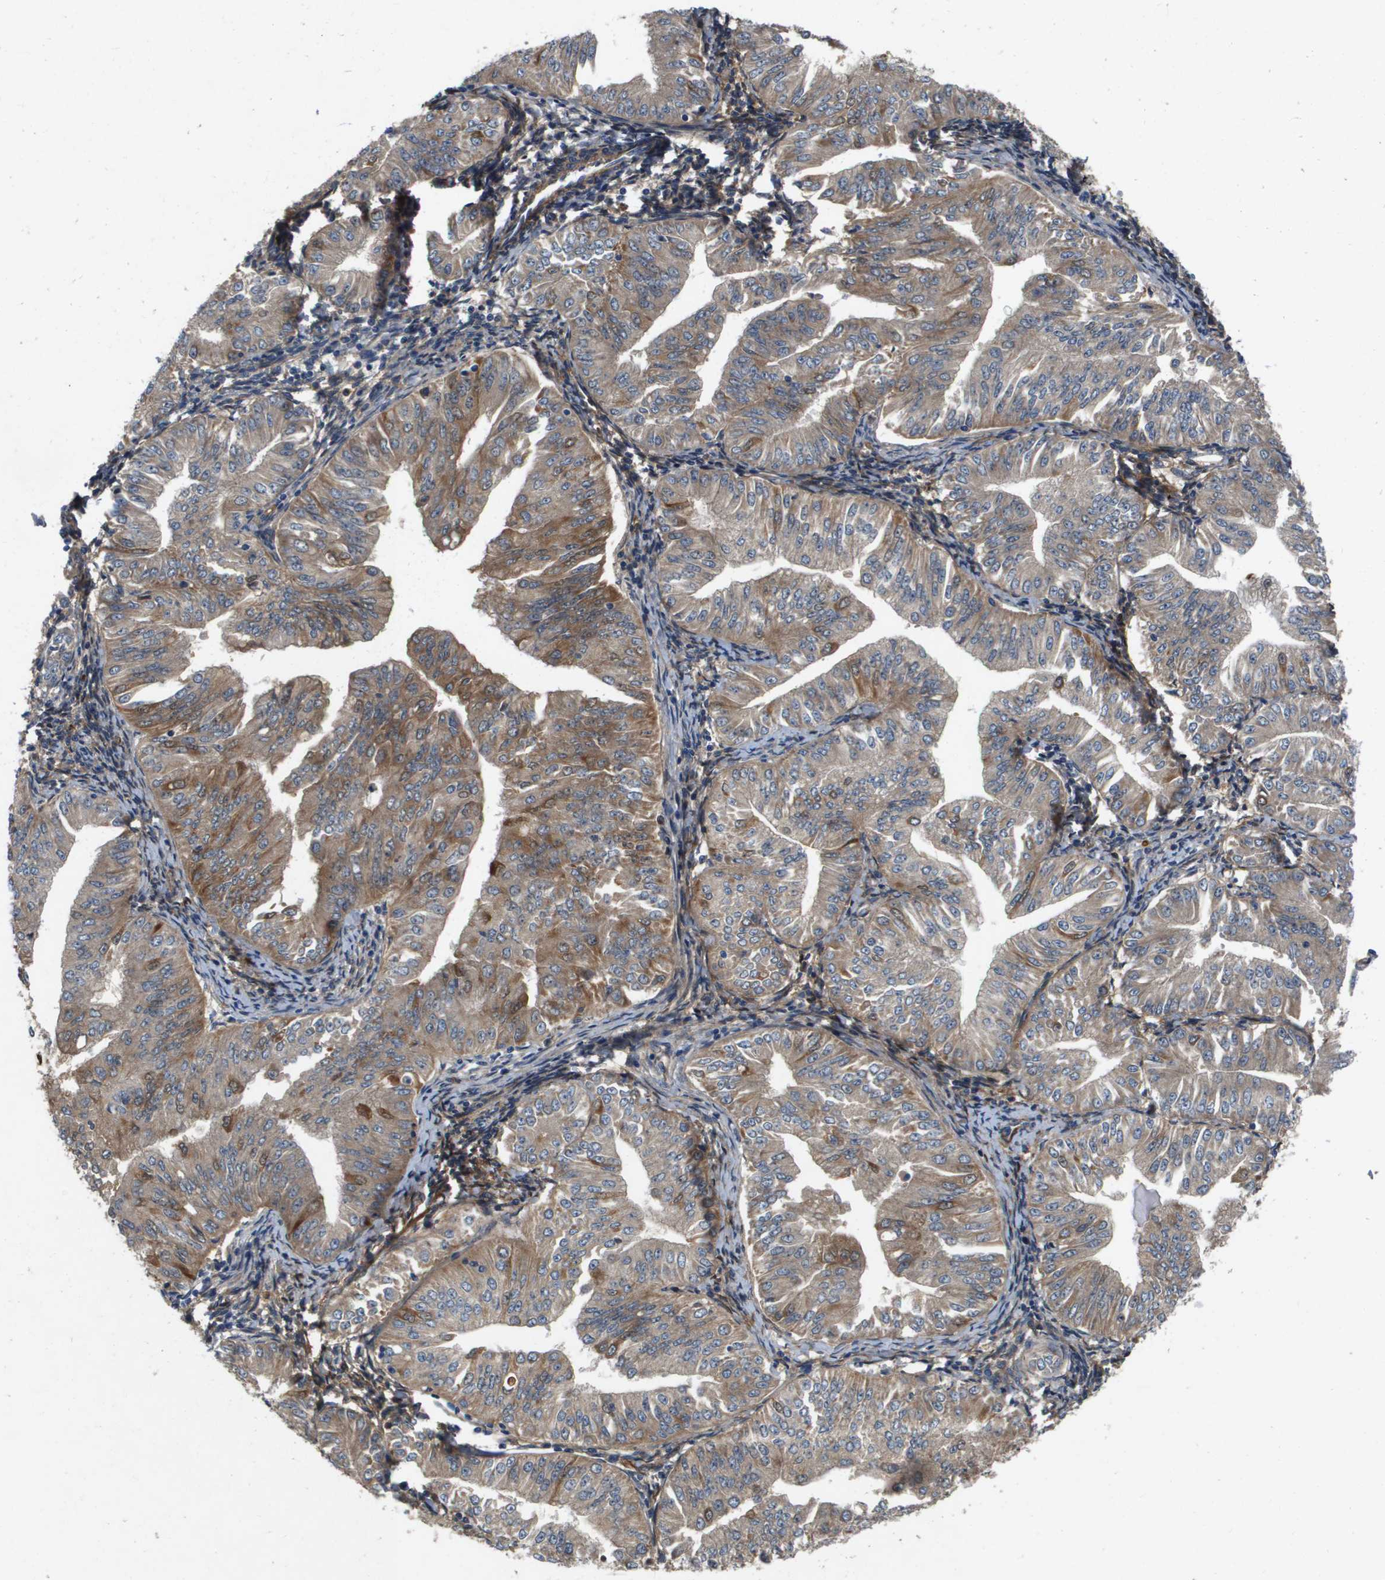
{"staining": {"intensity": "moderate", "quantity": ">75%", "location": "cytoplasmic/membranous"}, "tissue": "endometrial cancer", "cell_type": "Tumor cells", "image_type": "cancer", "snomed": [{"axis": "morphology", "description": "Normal tissue, NOS"}, {"axis": "morphology", "description": "Adenocarcinoma, NOS"}, {"axis": "topography", "description": "Endometrium"}], "caption": "Human adenocarcinoma (endometrial) stained for a protein (brown) displays moderate cytoplasmic/membranous positive staining in approximately >75% of tumor cells.", "gene": "ENTPD2", "patient": {"sex": "female", "age": 53}}